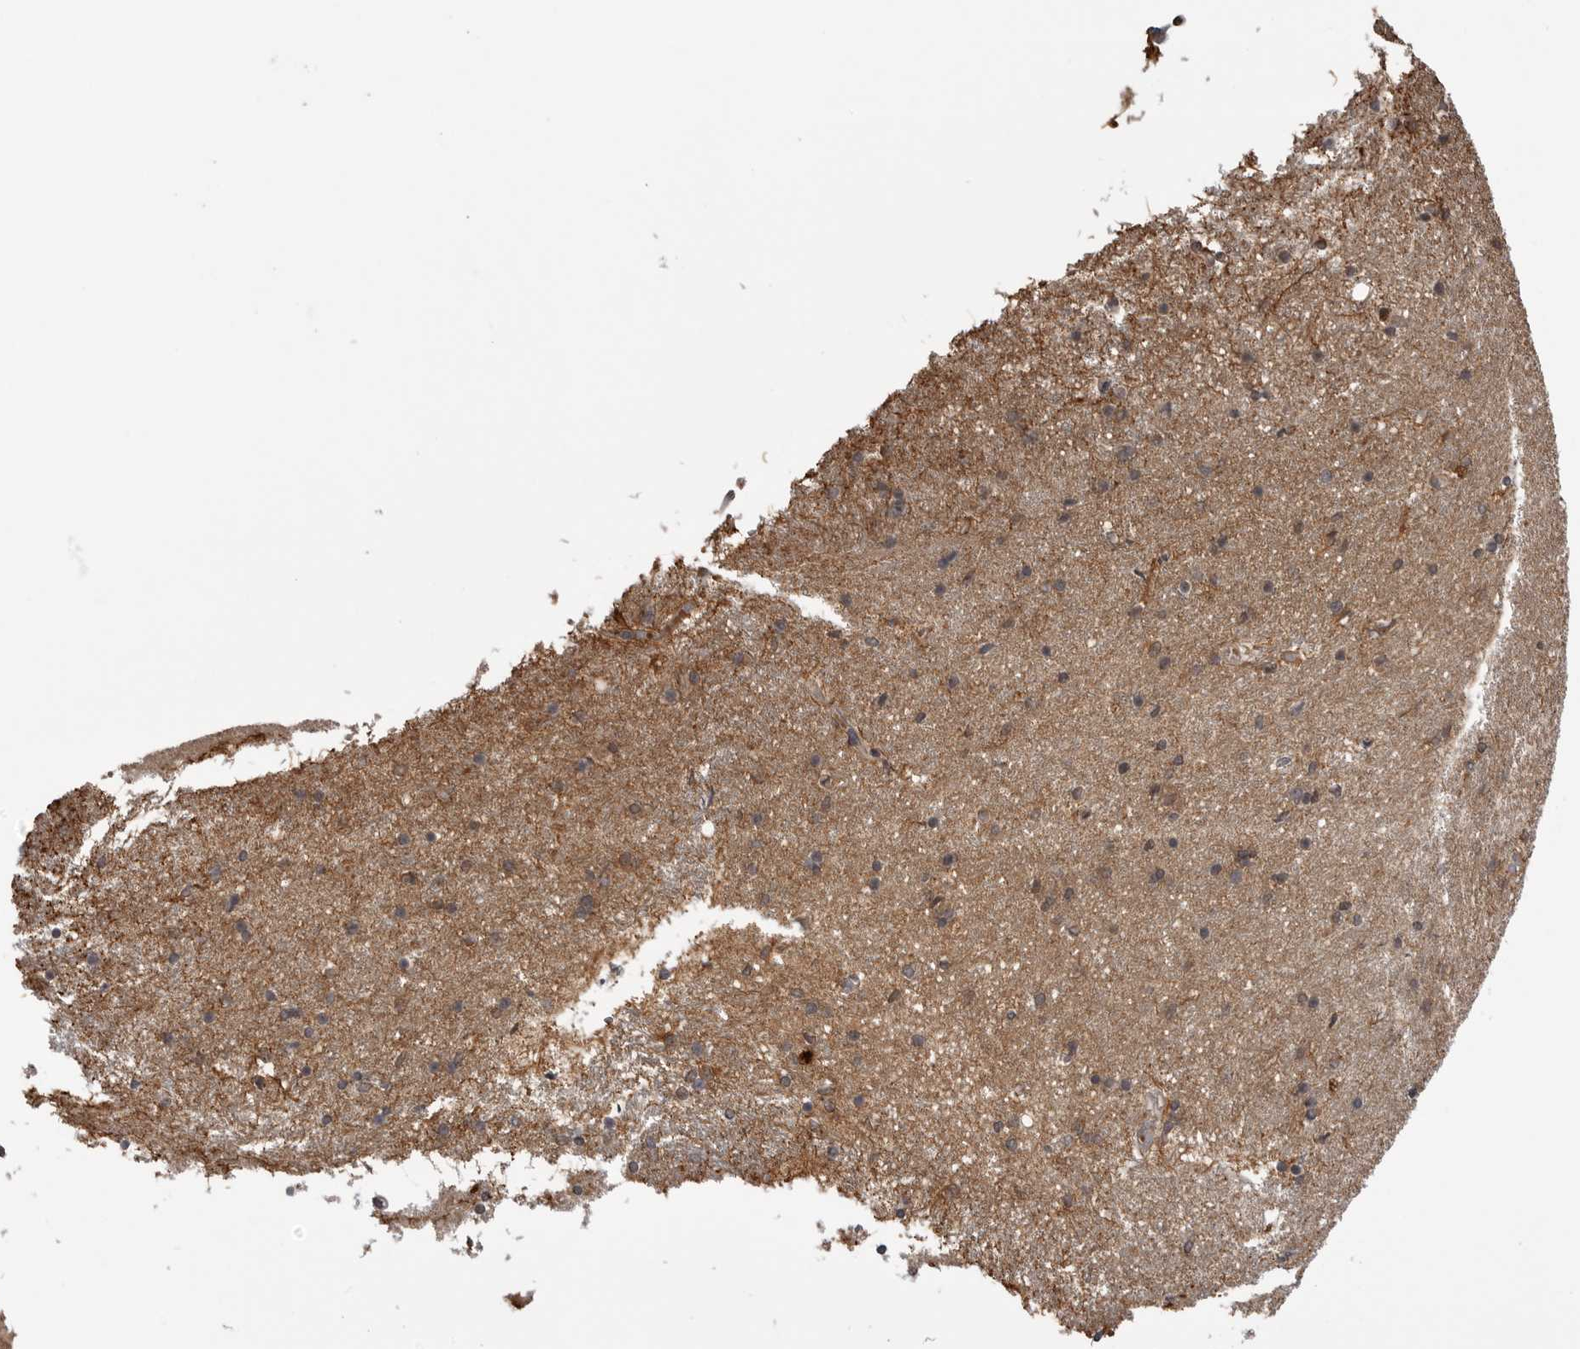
{"staining": {"intensity": "moderate", "quantity": "25%-75%", "location": "cytoplasmic/membranous,nuclear"}, "tissue": "hippocampus", "cell_type": "Glial cells", "image_type": "normal", "snomed": [{"axis": "morphology", "description": "Normal tissue, NOS"}, {"axis": "topography", "description": "Hippocampus"}], "caption": "IHC of normal human hippocampus exhibits medium levels of moderate cytoplasmic/membranous,nuclear positivity in approximately 25%-75% of glial cells. Nuclei are stained in blue.", "gene": "AKAP7", "patient": {"sex": "male", "age": 45}}